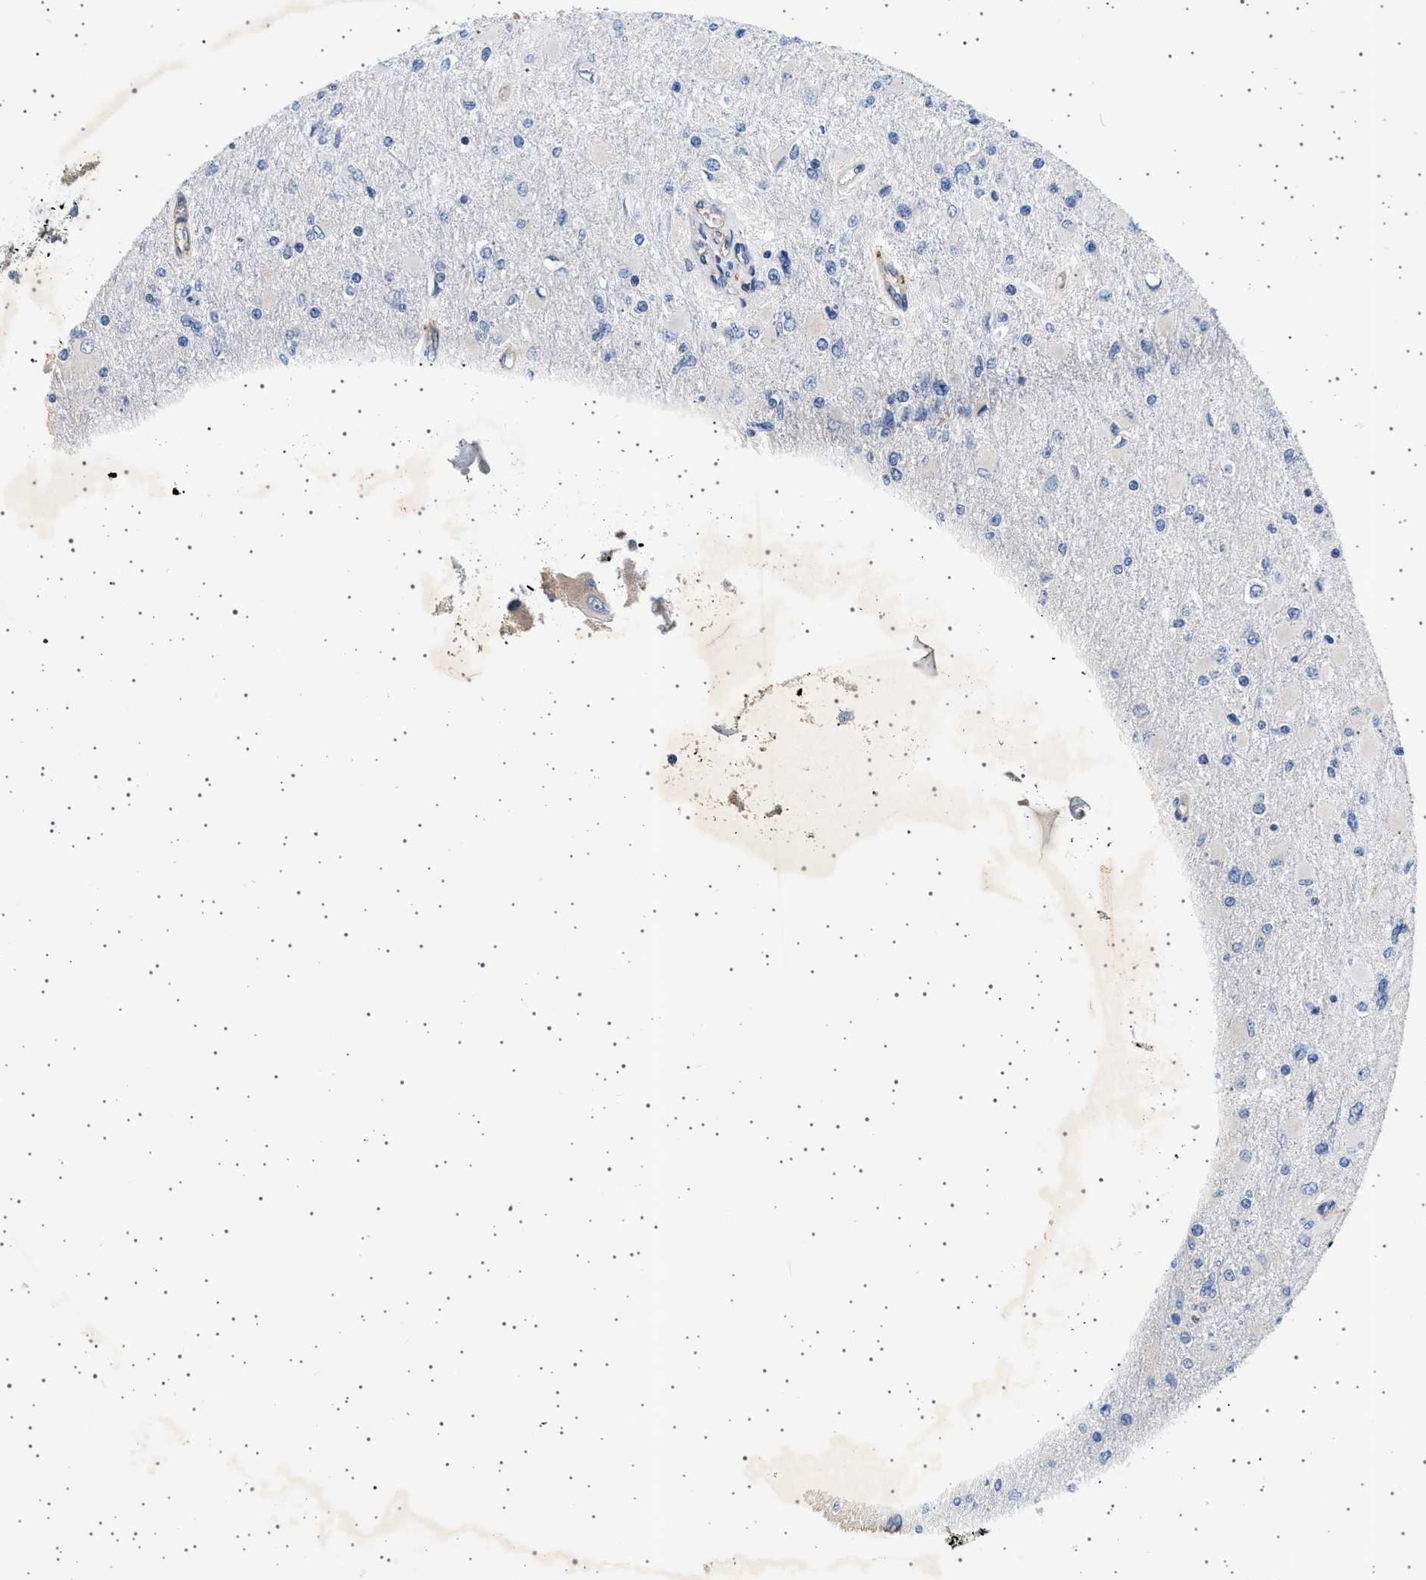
{"staining": {"intensity": "negative", "quantity": "none", "location": "none"}, "tissue": "glioma", "cell_type": "Tumor cells", "image_type": "cancer", "snomed": [{"axis": "morphology", "description": "Glioma, malignant, High grade"}, {"axis": "topography", "description": "Cerebral cortex"}], "caption": "Tumor cells are negative for protein expression in human malignant glioma (high-grade).", "gene": "PLPP6", "patient": {"sex": "female", "age": 36}}